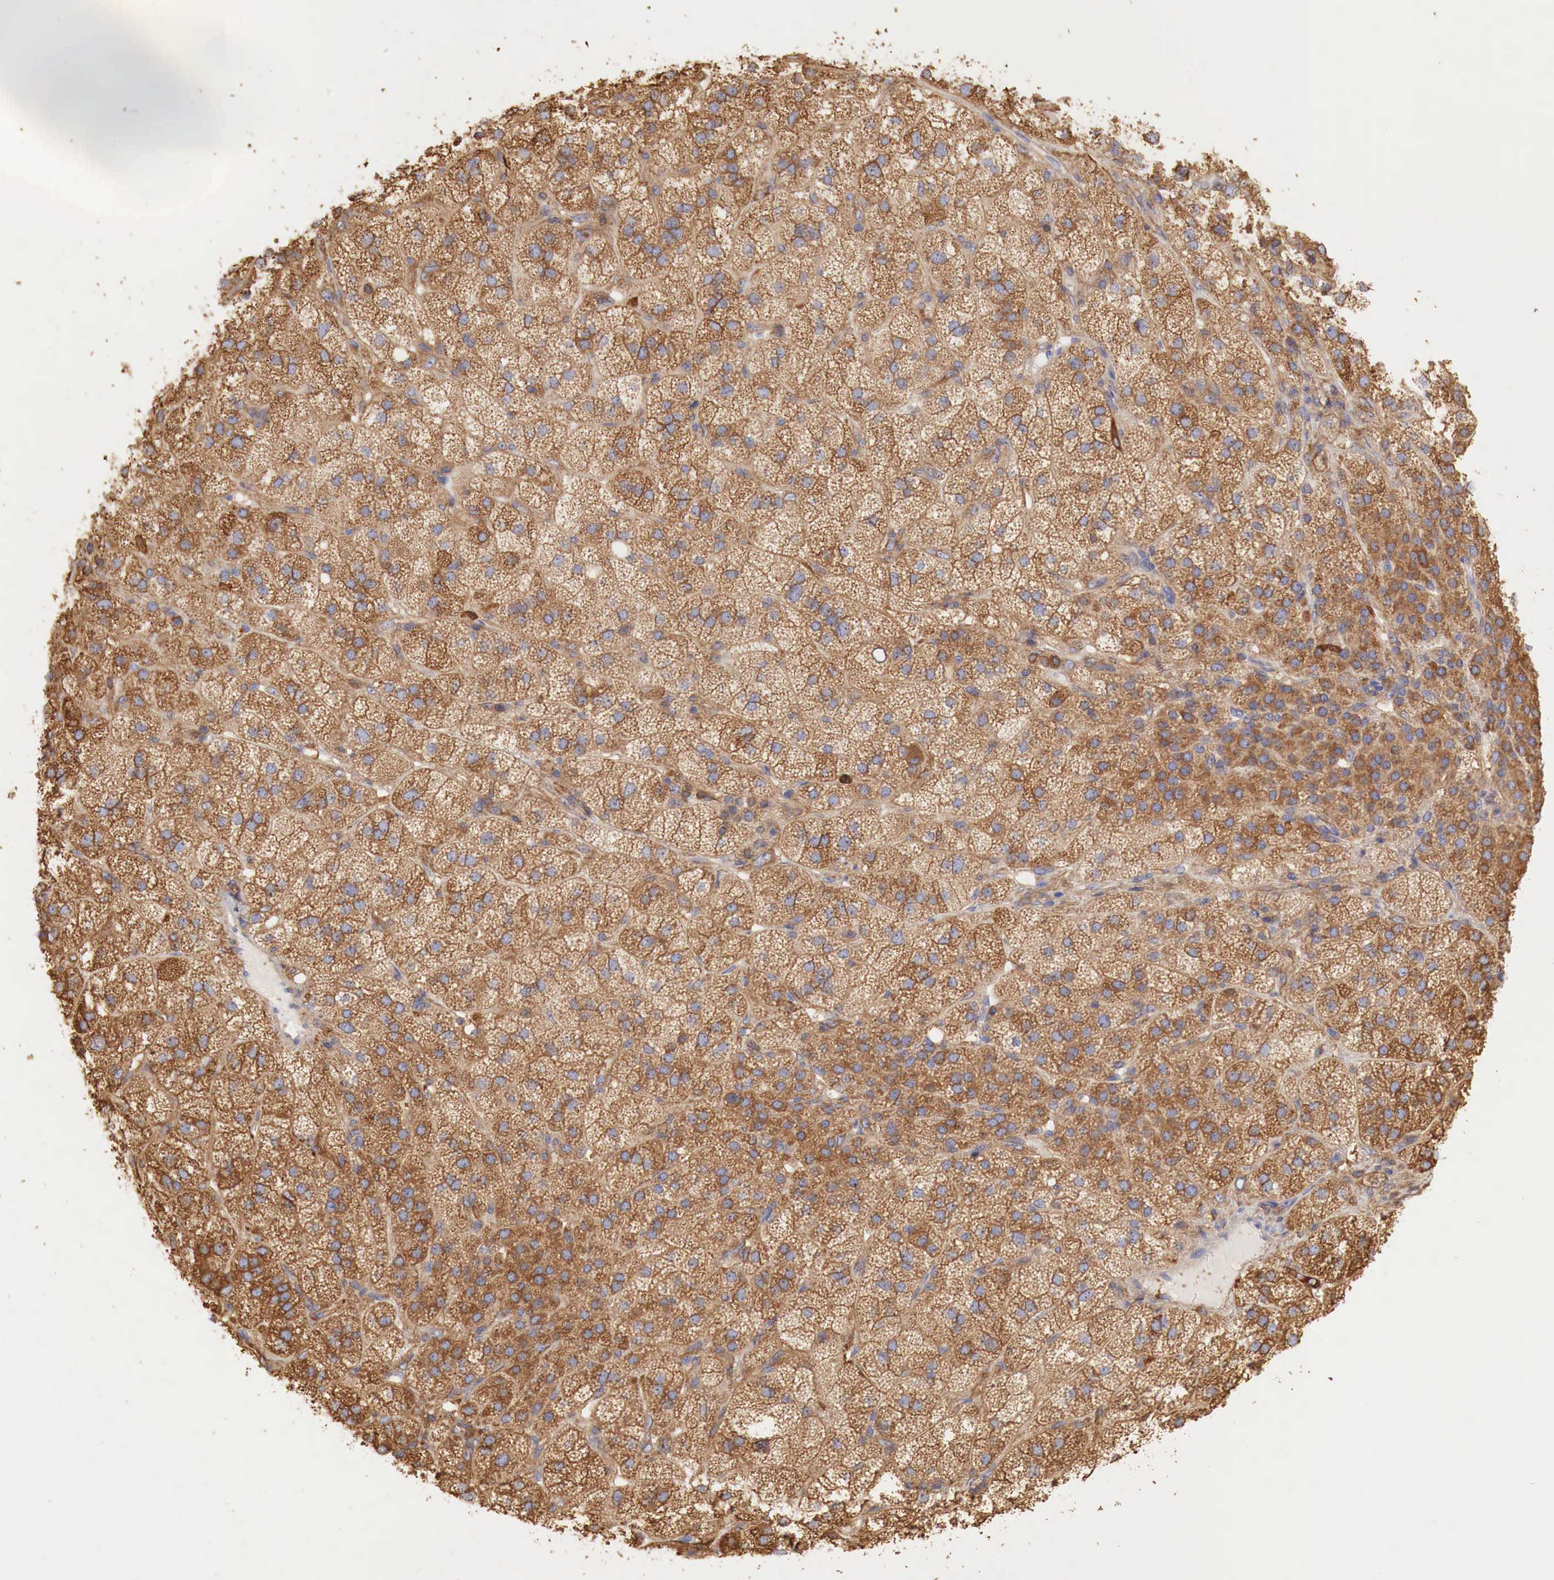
{"staining": {"intensity": "moderate", "quantity": ">75%", "location": "cytoplasmic/membranous"}, "tissue": "adrenal gland", "cell_type": "Glandular cells", "image_type": "normal", "snomed": [{"axis": "morphology", "description": "Normal tissue, NOS"}, {"axis": "topography", "description": "Adrenal gland"}], "caption": "Immunohistochemistry (IHC) histopathology image of unremarkable adrenal gland: human adrenal gland stained using immunohistochemistry (IHC) displays medium levels of moderate protein expression localized specifically in the cytoplasmic/membranous of glandular cells, appearing as a cytoplasmic/membranous brown color.", "gene": "G6PD", "patient": {"sex": "female", "age": 60}}